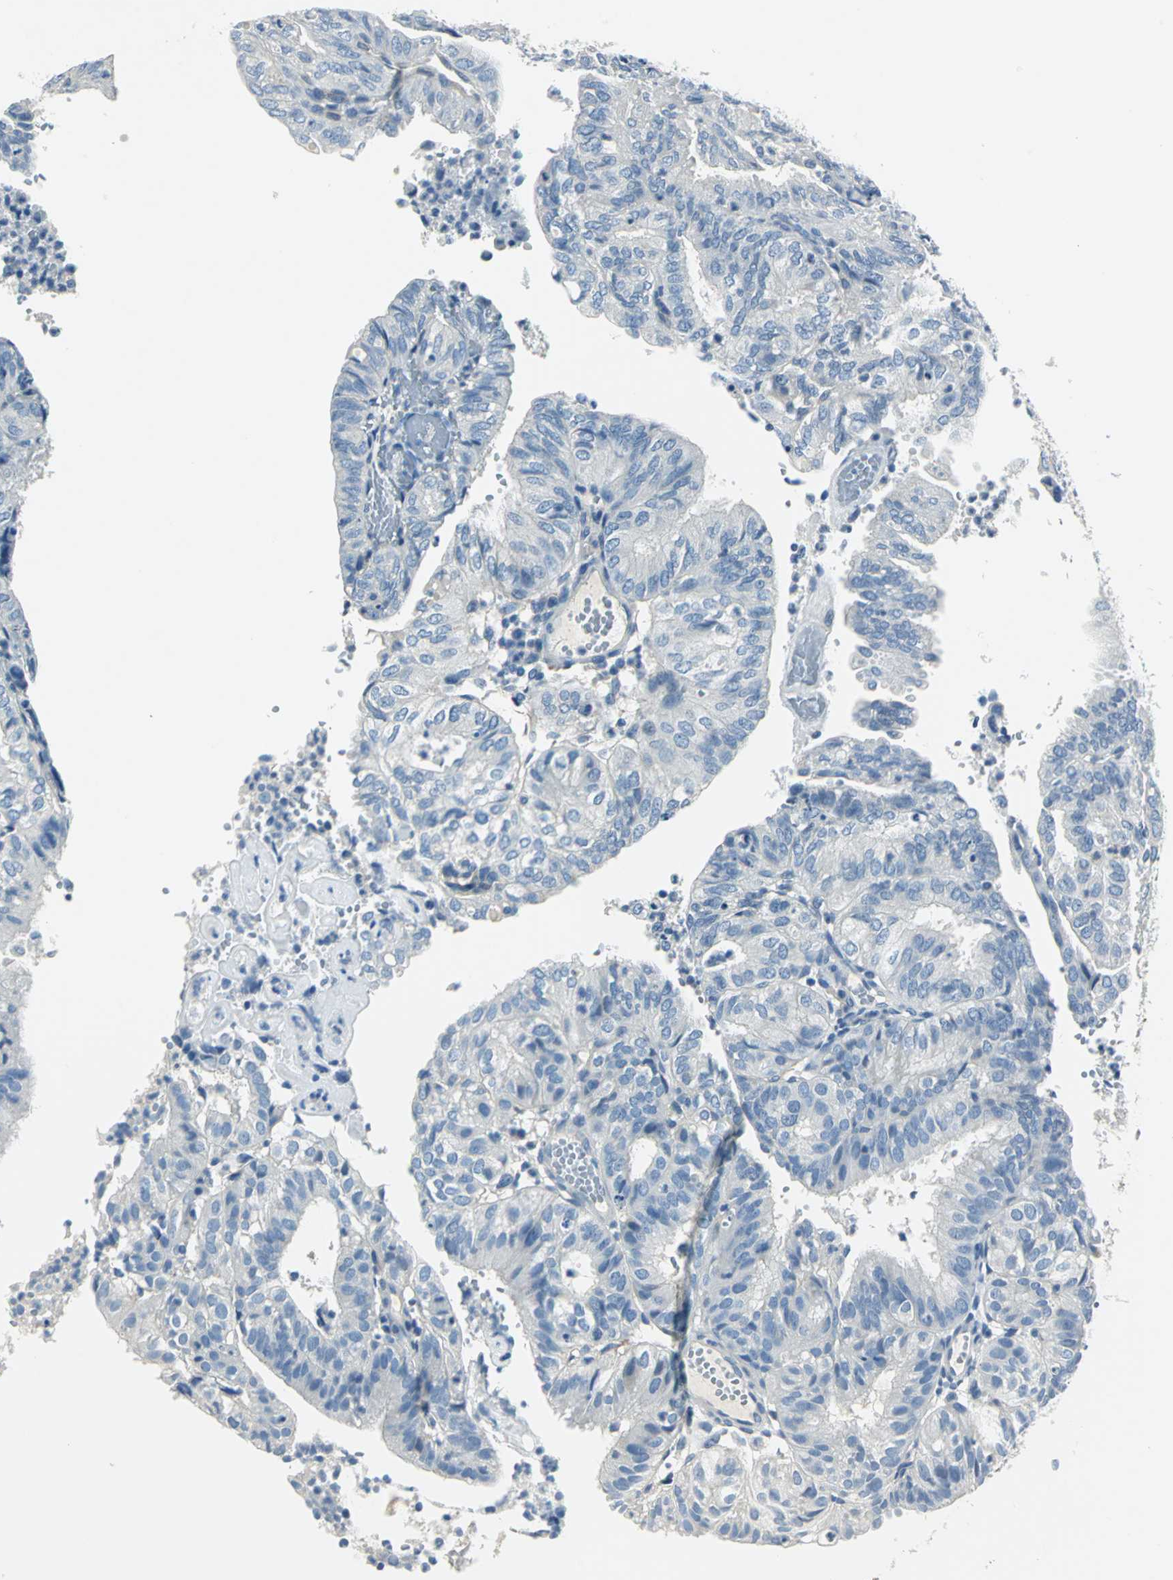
{"staining": {"intensity": "negative", "quantity": "none", "location": "none"}, "tissue": "endometrial cancer", "cell_type": "Tumor cells", "image_type": "cancer", "snomed": [{"axis": "morphology", "description": "Adenocarcinoma, NOS"}, {"axis": "topography", "description": "Uterus"}], "caption": "Immunohistochemistry histopathology image of human endometrial cancer stained for a protein (brown), which shows no staining in tumor cells.", "gene": "UCHL1", "patient": {"sex": "female", "age": 60}}